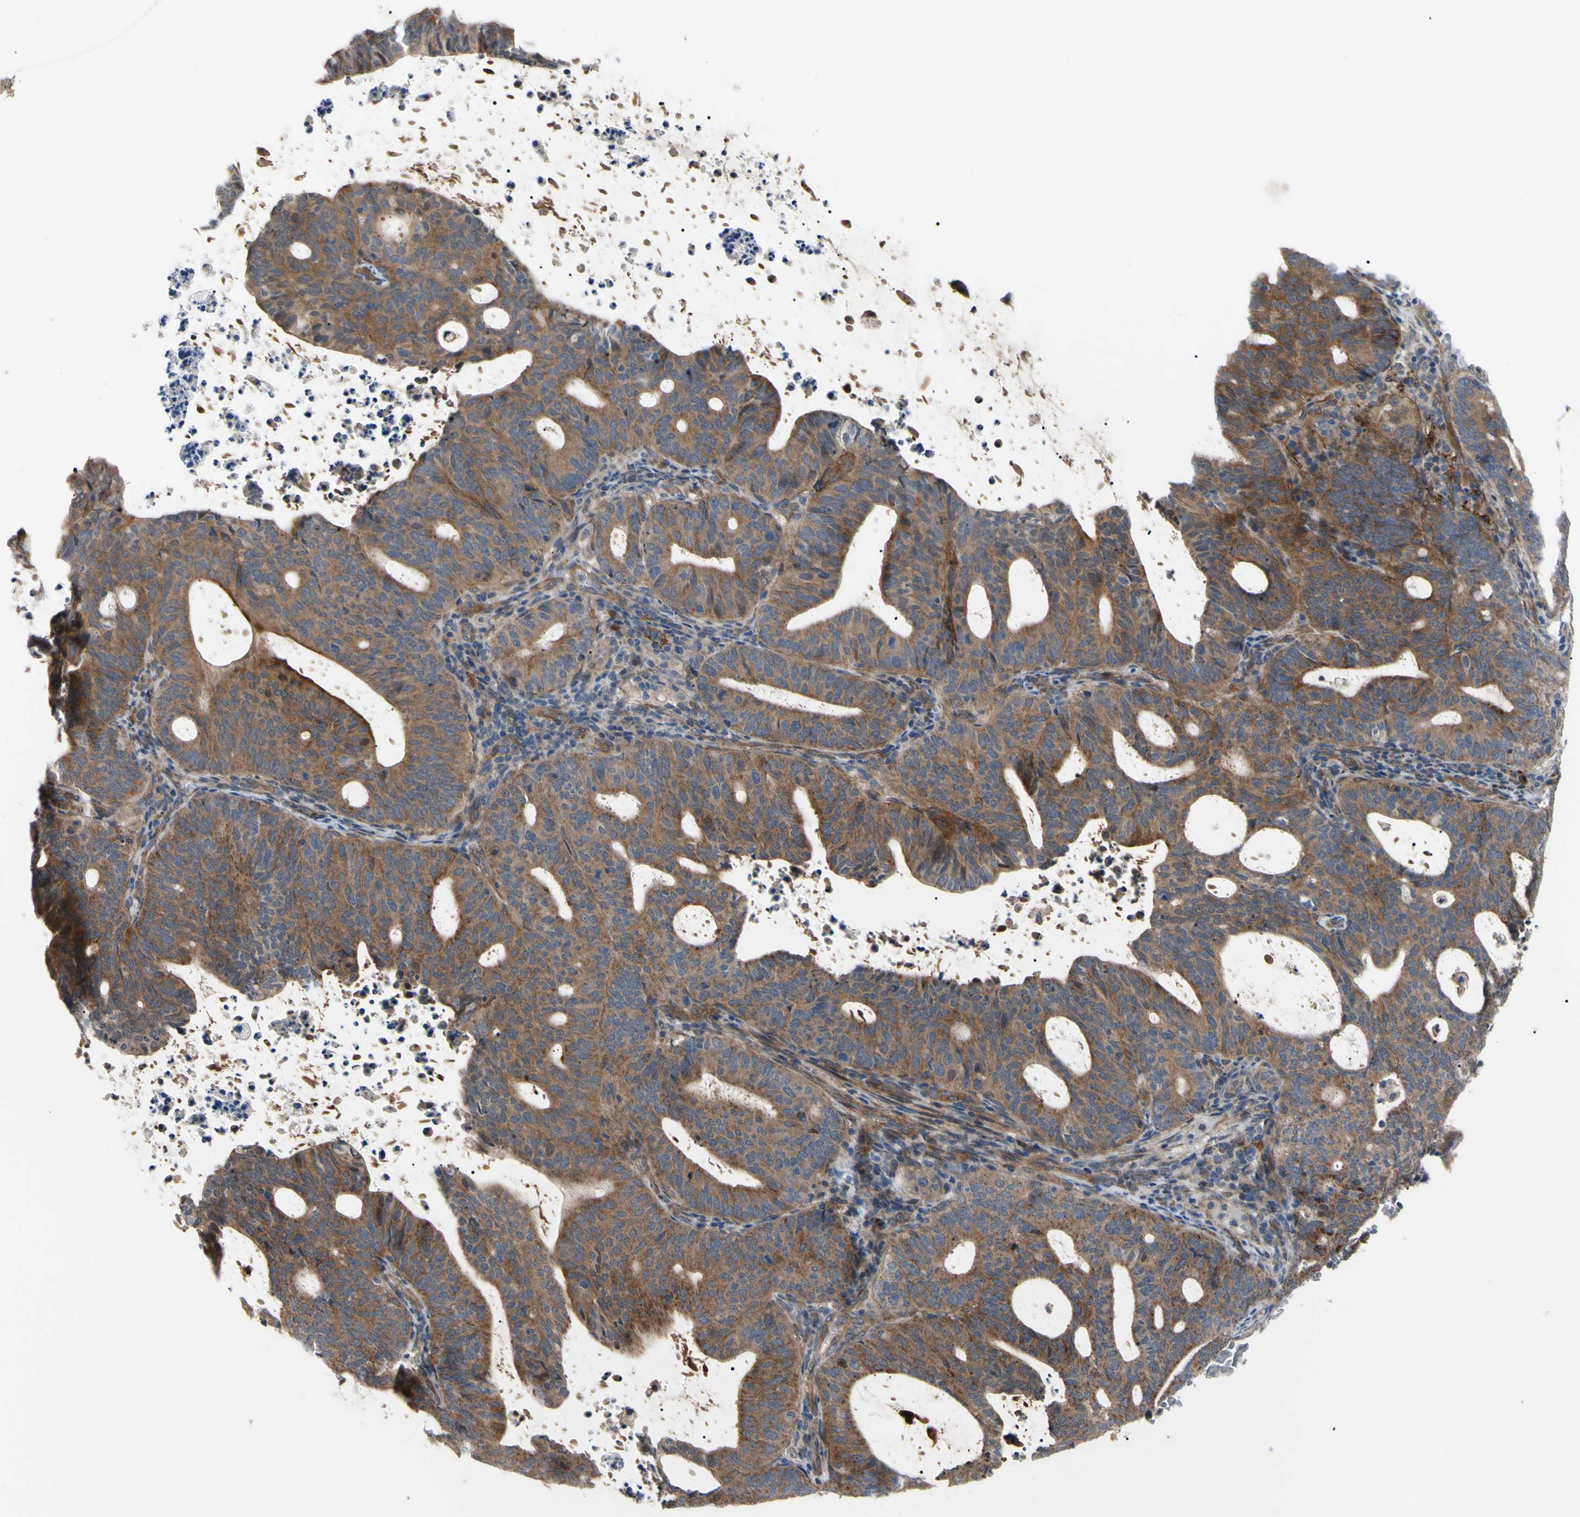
{"staining": {"intensity": "moderate", "quantity": ">75%", "location": "cytoplasmic/membranous"}, "tissue": "endometrial cancer", "cell_type": "Tumor cells", "image_type": "cancer", "snomed": [{"axis": "morphology", "description": "Adenocarcinoma, NOS"}, {"axis": "topography", "description": "Uterus"}], "caption": "This histopathology image displays endometrial adenocarcinoma stained with immunohistochemistry to label a protein in brown. The cytoplasmic/membranous of tumor cells show moderate positivity for the protein. Nuclei are counter-stained blue.", "gene": "SVIL", "patient": {"sex": "female", "age": 83}}